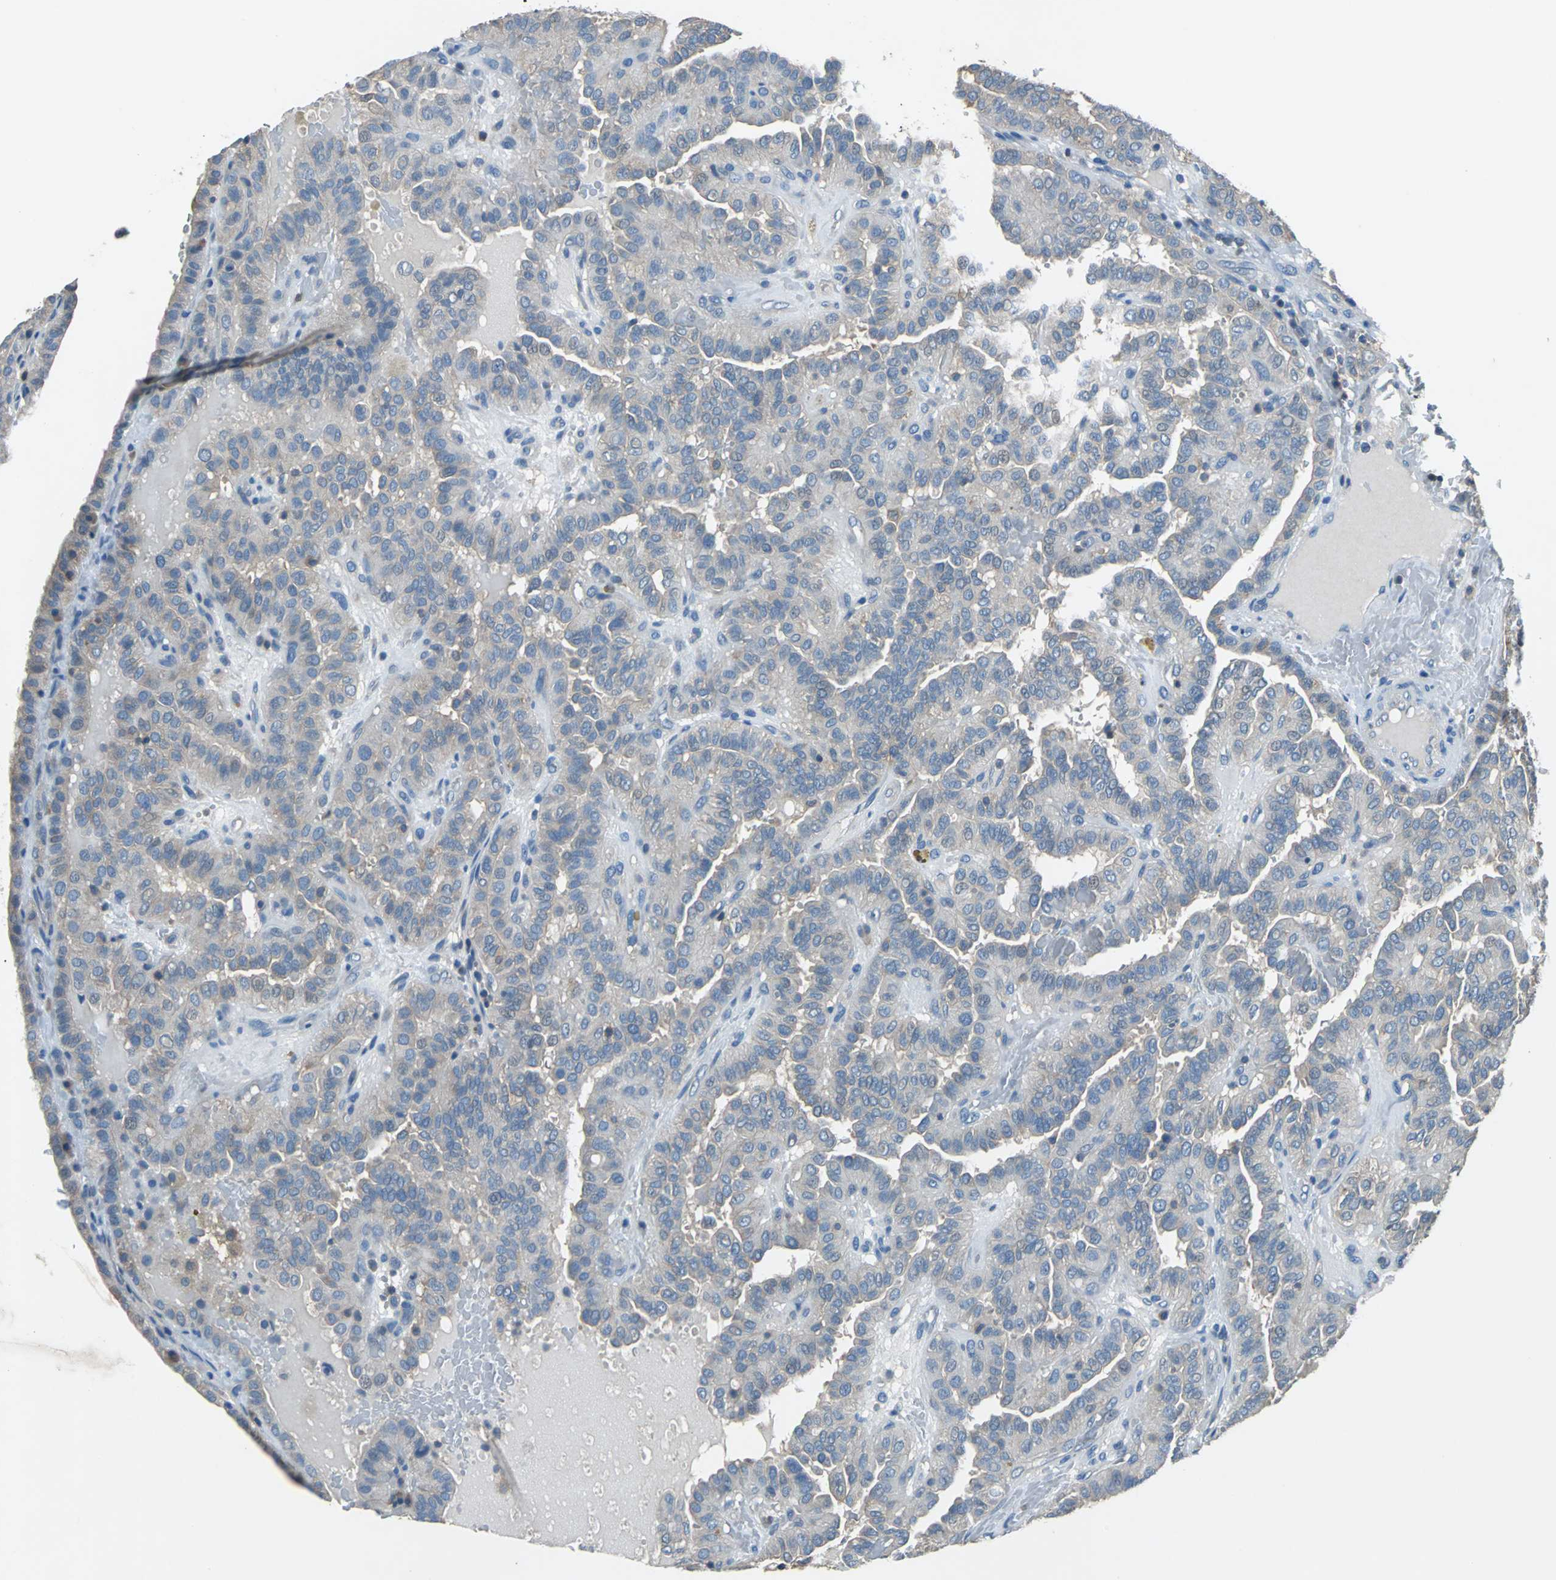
{"staining": {"intensity": "weak", "quantity": "<25%", "location": "cytoplasmic/membranous"}, "tissue": "thyroid cancer", "cell_type": "Tumor cells", "image_type": "cancer", "snomed": [{"axis": "morphology", "description": "Papillary adenocarcinoma, NOS"}, {"axis": "topography", "description": "Thyroid gland"}], "caption": "Immunohistochemistry of thyroid cancer (papillary adenocarcinoma) shows no positivity in tumor cells.", "gene": "PRKCA", "patient": {"sex": "male", "age": 77}}